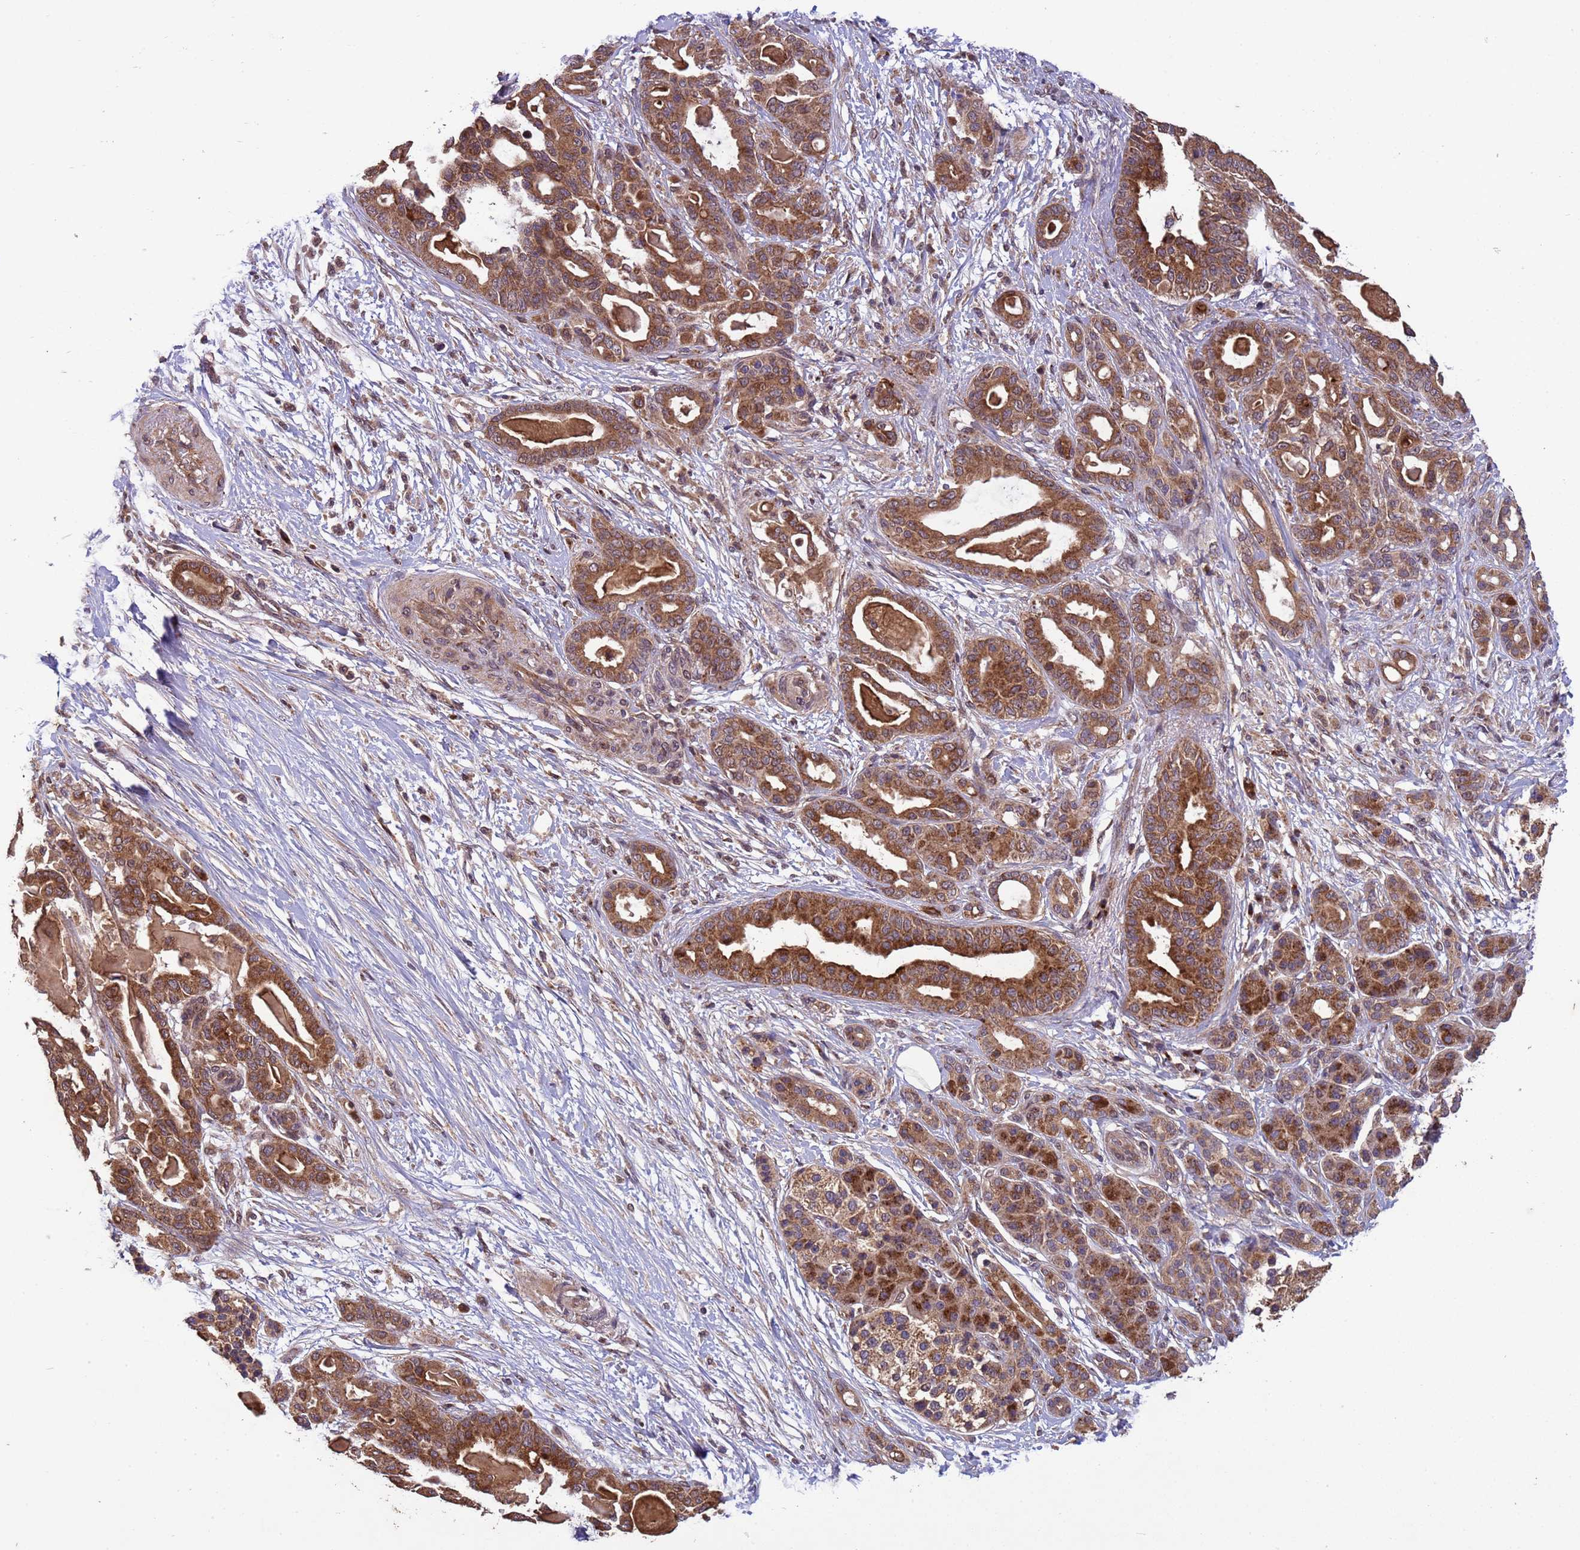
{"staining": {"intensity": "strong", "quantity": ">75%", "location": "cytoplasmic/membranous"}, "tissue": "pancreatic cancer", "cell_type": "Tumor cells", "image_type": "cancer", "snomed": [{"axis": "morphology", "description": "Adenocarcinoma, NOS"}, {"axis": "topography", "description": "Pancreas"}], "caption": "There is high levels of strong cytoplasmic/membranous staining in tumor cells of pancreatic adenocarcinoma, as demonstrated by immunohistochemical staining (brown color).", "gene": "FASTKD1", "patient": {"sex": "male", "age": 63}}